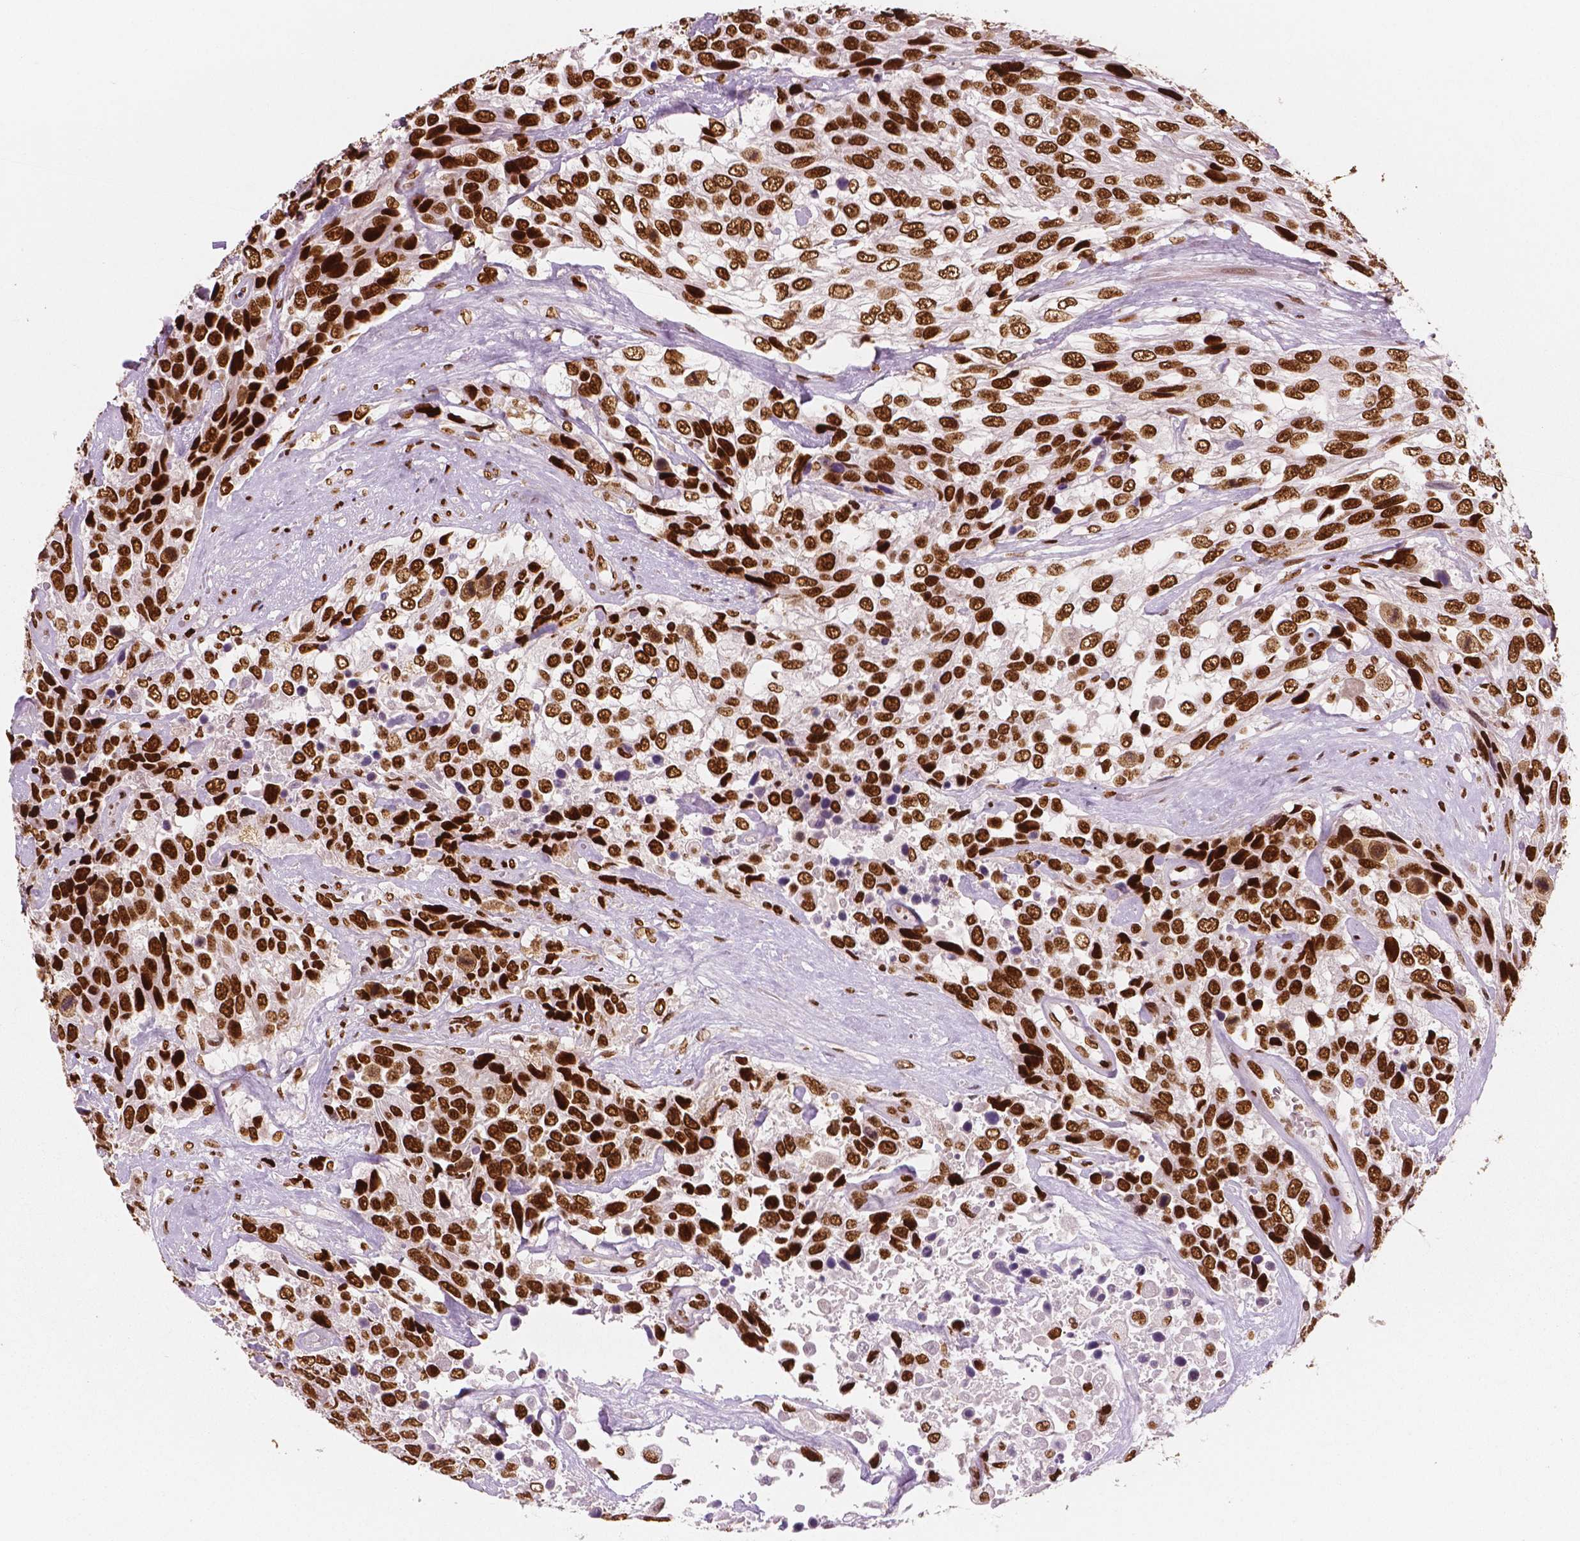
{"staining": {"intensity": "strong", "quantity": ">75%", "location": "nuclear"}, "tissue": "urothelial cancer", "cell_type": "Tumor cells", "image_type": "cancer", "snomed": [{"axis": "morphology", "description": "Urothelial carcinoma, High grade"}, {"axis": "topography", "description": "Urinary bladder"}], "caption": "A brown stain highlights strong nuclear positivity of a protein in high-grade urothelial carcinoma tumor cells.", "gene": "BRD4", "patient": {"sex": "female", "age": 70}}